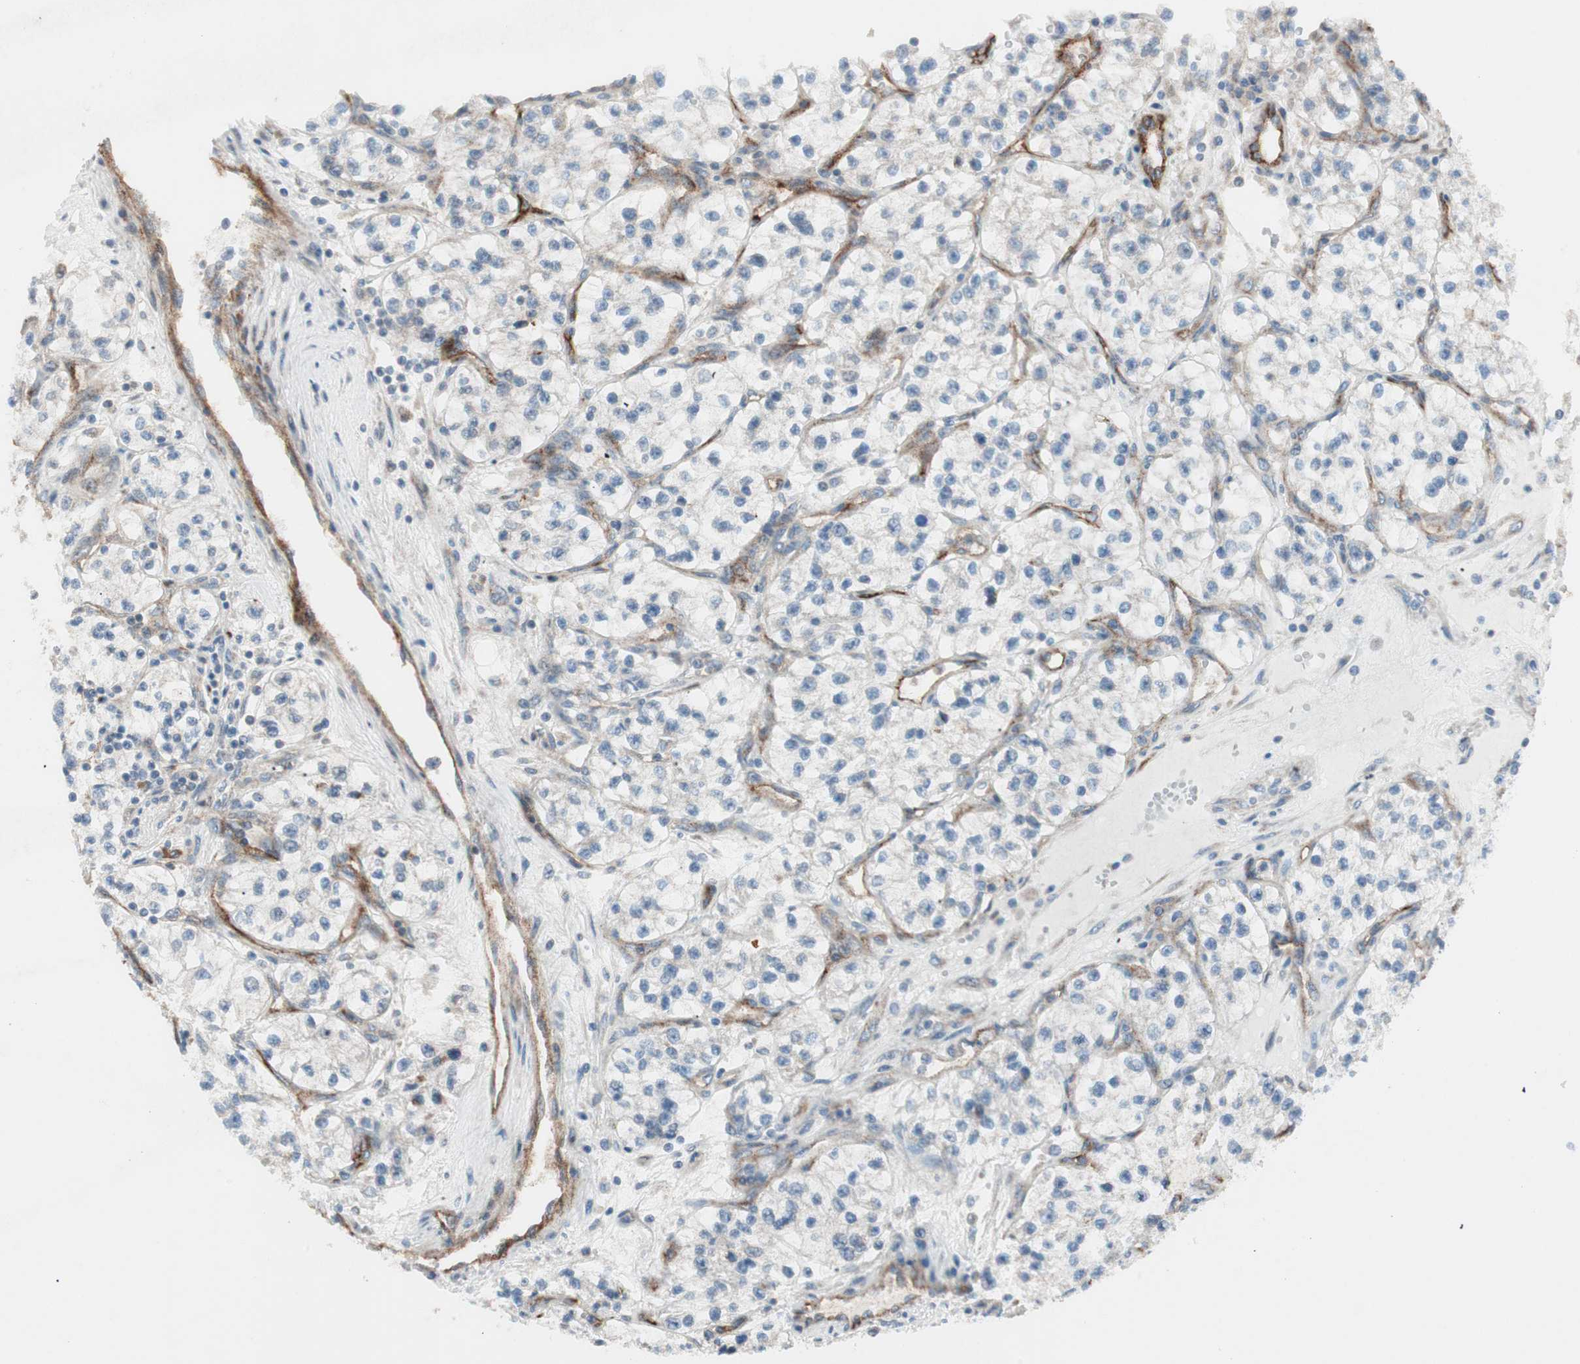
{"staining": {"intensity": "negative", "quantity": "none", "location": "none"}, "tissue": "renal cancer", "cell_type": "Tumor cells", "image_type": "cancer", "snomed": [{"axis": "morphology", "description": "Adenocarcinoma, NOS"}, {"axis": "topography", "description": "Kidney"}], "caption": "Tumor cells are negative for protein expression in human adenocarcinoma (renal).", "gene": "CCL14", "patient": {"sex": "female", "age": 57}}